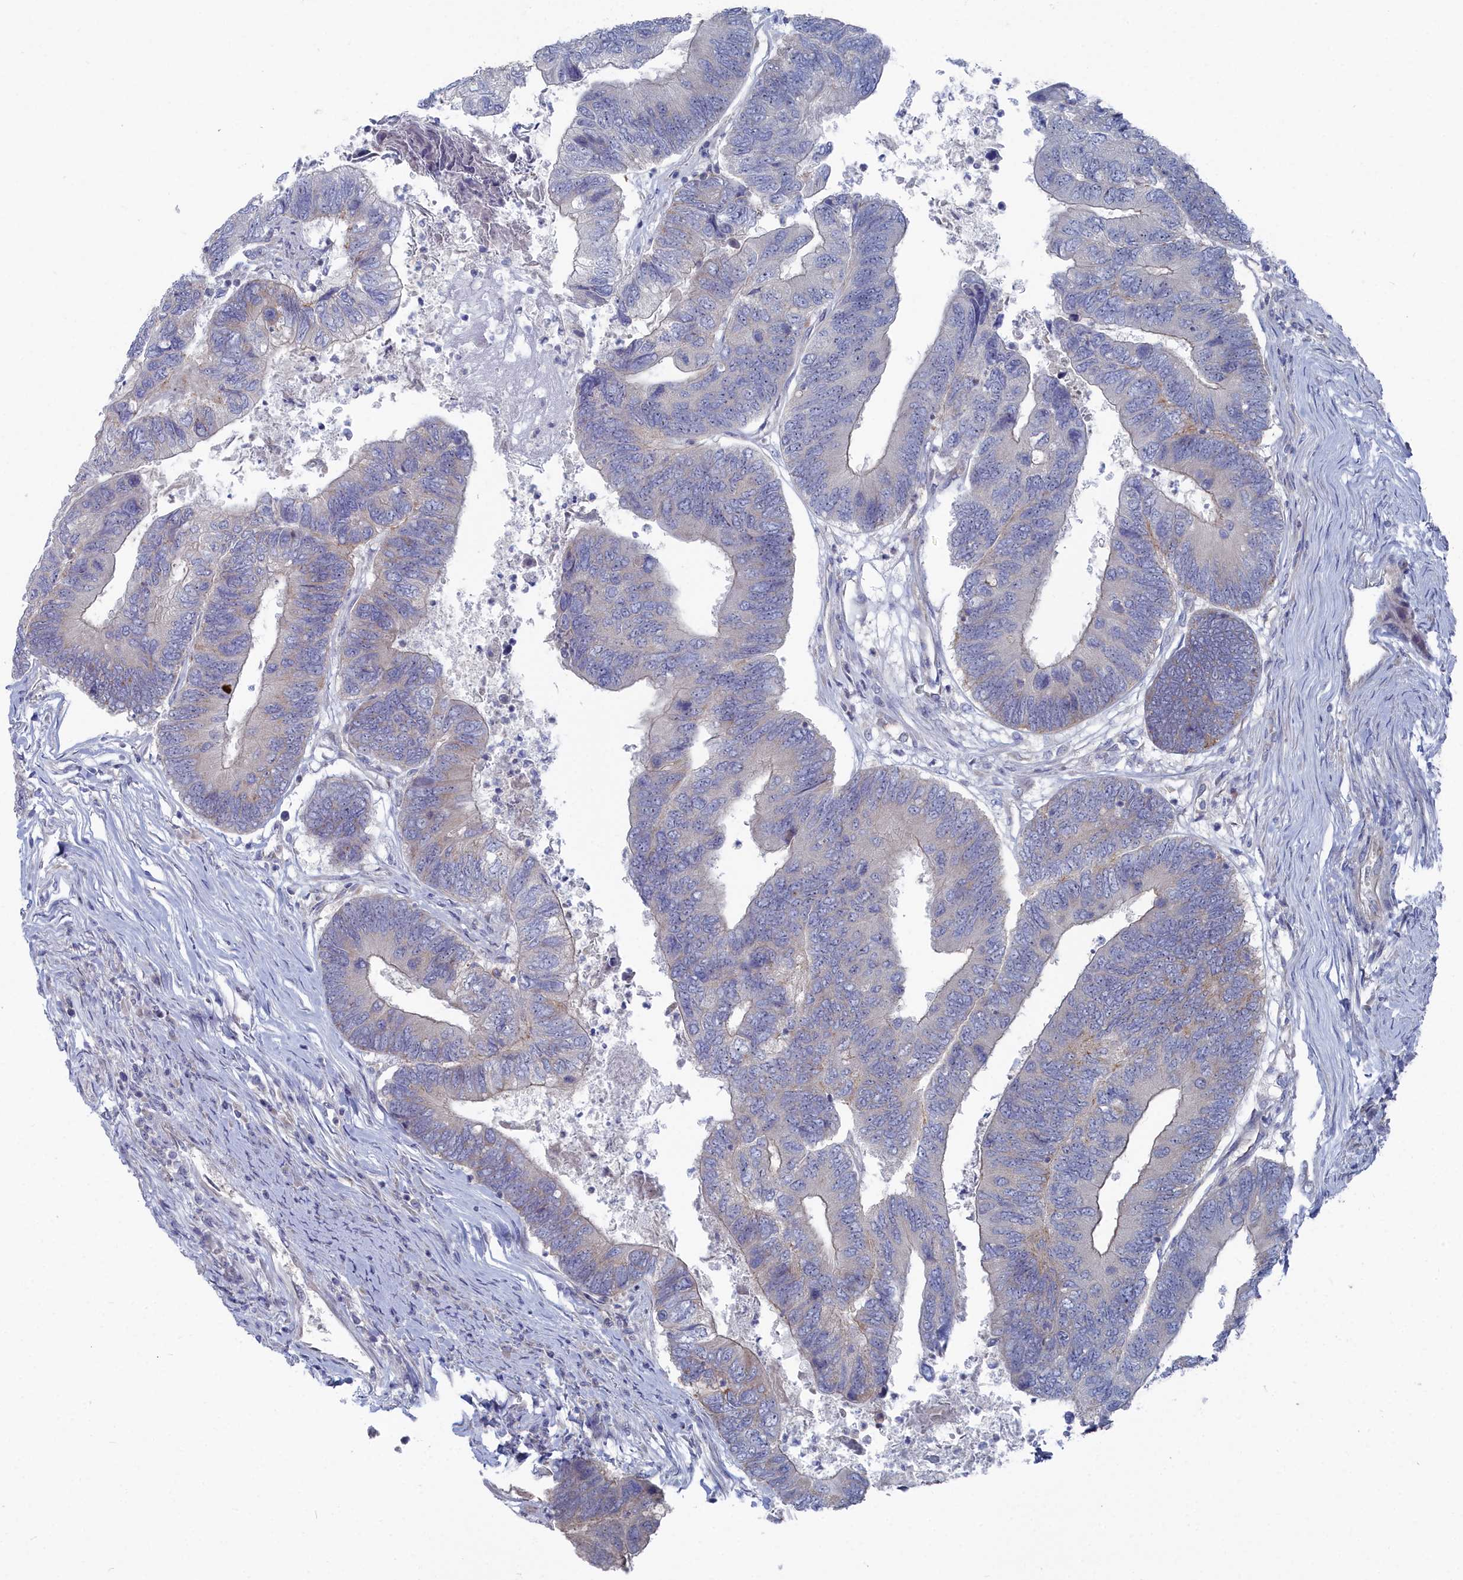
{"staining": {"intensity": "negative", "quantity": "none", "location": "none"}, "tissue": "colorectal cancer", "cell_type": "Tumor cells", "image_type": "cancer", "snomed": [{"axis": "morphology", "description": "Adenocarcinoma, NOS"}, {"axis": "topography", "description": "Colon"}], "caption": "High magnification brightfield microscopy of adenocarcinoma (colorectal) stained with DAB (3,3'-diaminobenzidine) (brown) and counterstained with hematoxylin (blue): tumor cells show no significant staining. (DAB (3,3'-diaminobenzidine) immunohistochemistry visualized using brightfield microscopy, high magnification).", "gene": "CCDC149", "patient": {"sex": "female", "age": 67}}